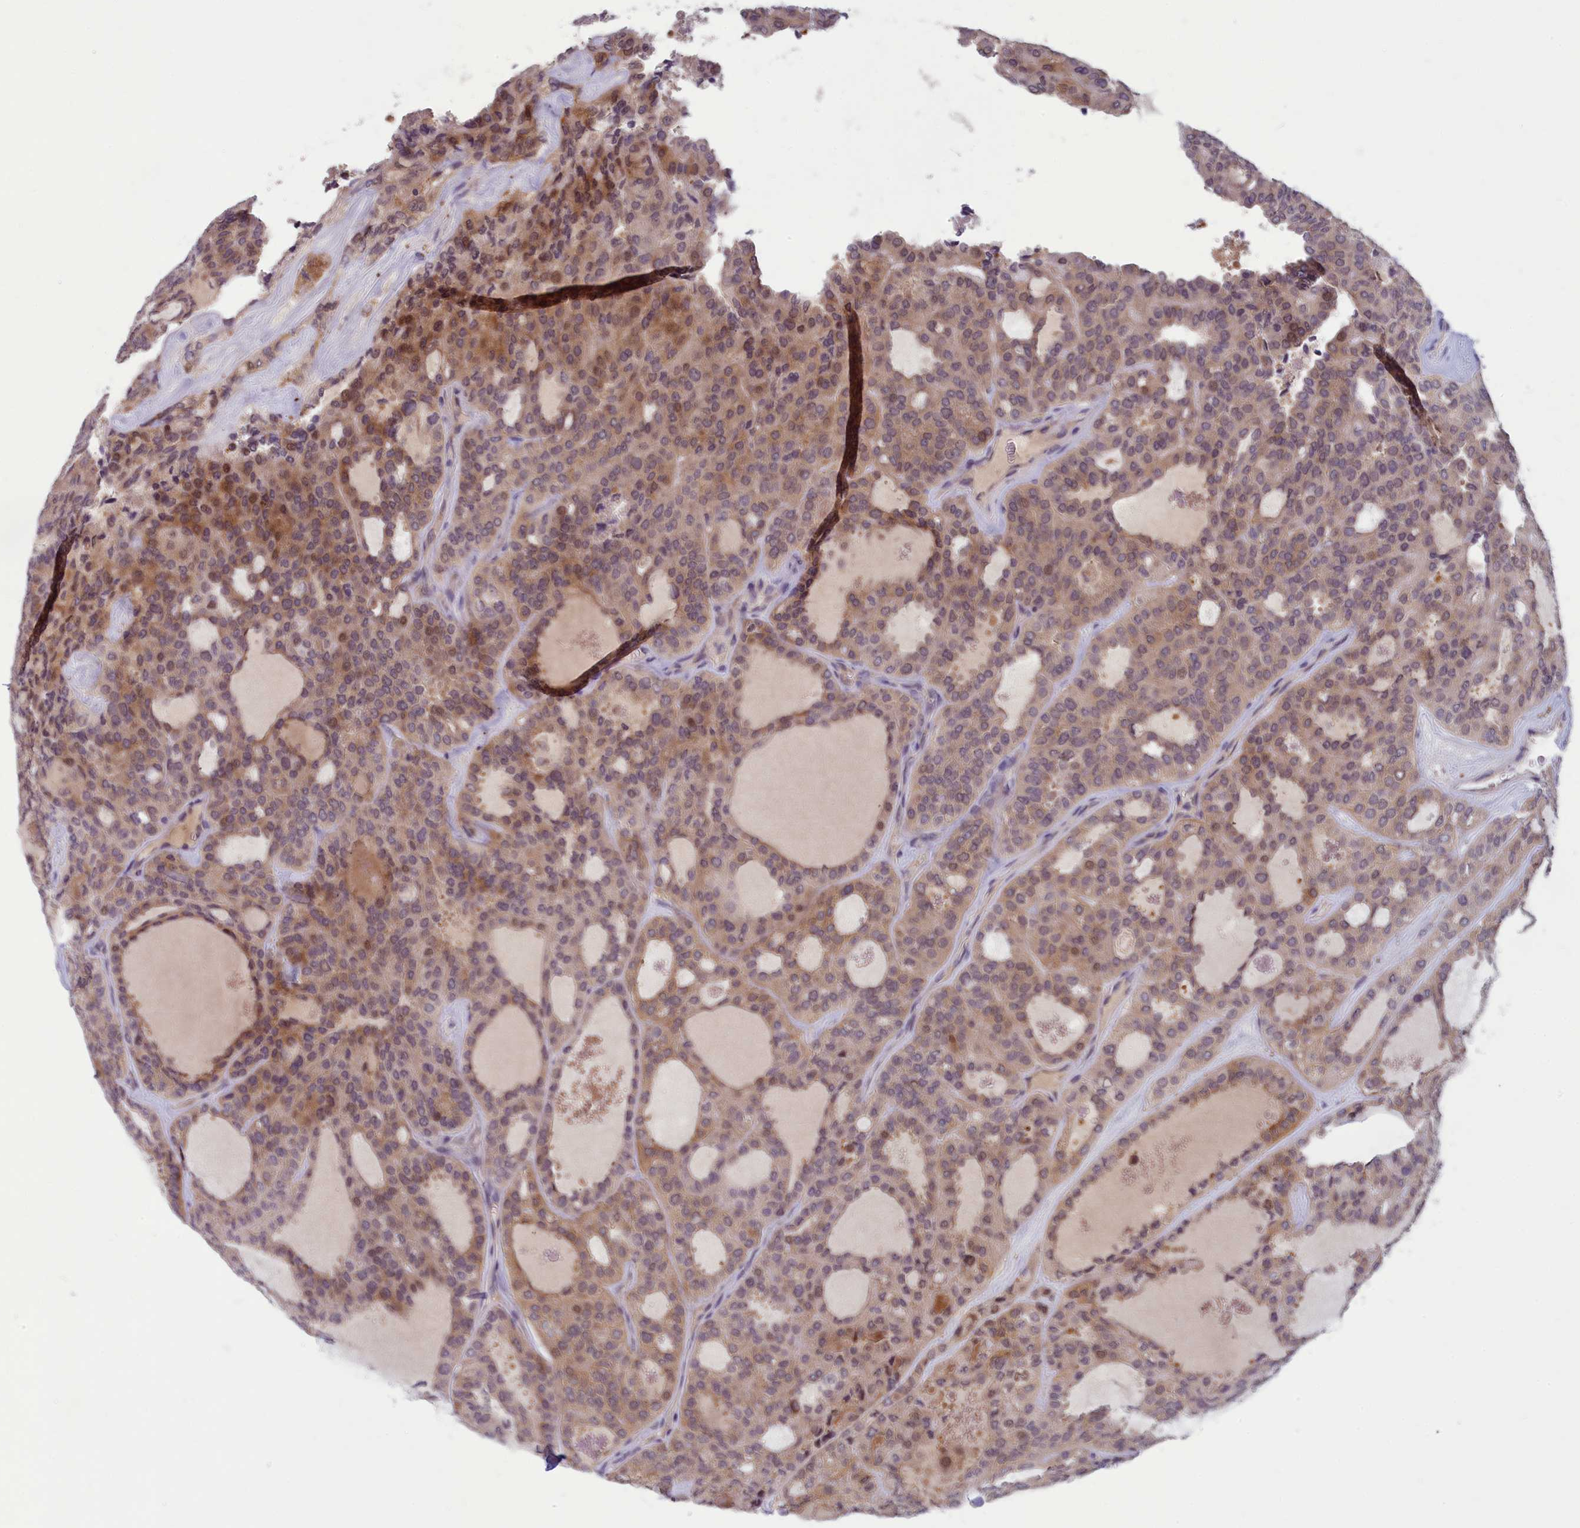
{"staining": {"intensity": "moderate", "quantity": ">75%", "location": "cytoplasmic/membranous"}, "tissue": "thyroid cancer", "cell_type": "Tumor cells", "image_type": "cancer", "snomed": [{"axis": "morphology", "description": "Follicular adenoma carcinoma, NOS"}, {"axis": "topography", "description": "Thyroid gland"}], "caption": "There is medium levels of moderate cytoplasmic/membranous expression in tumor cells of thyroid cancer (follicular adenoma carcinoma), as demonstrated by immunohistochemical staining (brown color).", "gene": "HECA", "patient": {"sex": "male", "age": 75}}